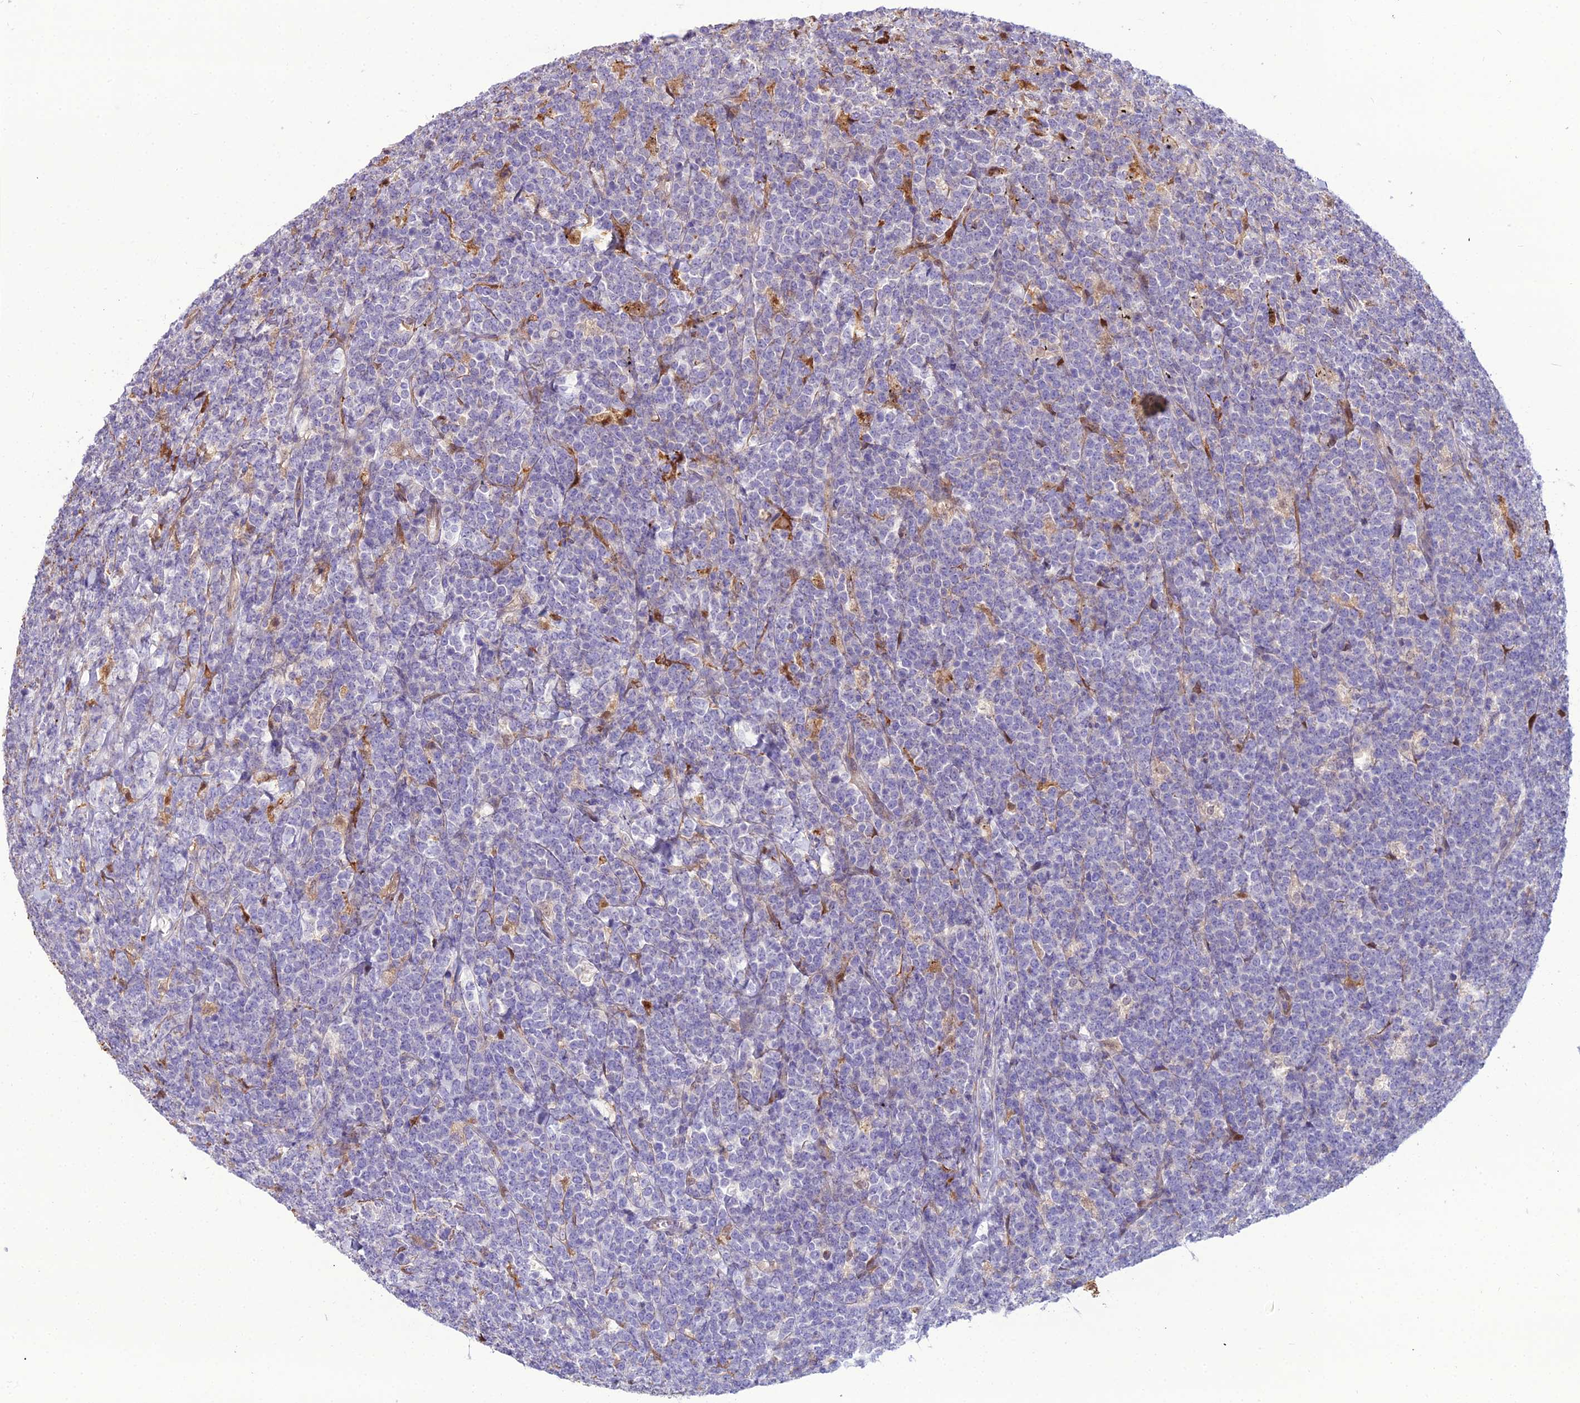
{"staining": {"intensity": "negative", "quantity": "none", "location": "none"}, "tissue": "lymphoma", "cell_type": "Tumor cells", "image_type": "cancer", "snomed": [{"axis": "morphology", "description": "Malignant lymphoma, non-Hodgkin's type, High grade"}, {"axis": "topography", "description": "Small intestine"}], "caption": "This is a micrograph of immunohistochemistry (IHC) staining of high-grade malignant lymphoma, non-Hodgkin's type, which shows no positivity in tumor cells.", "gene": "MB21D2", "patient": {"sex": "male", "age": 8}}